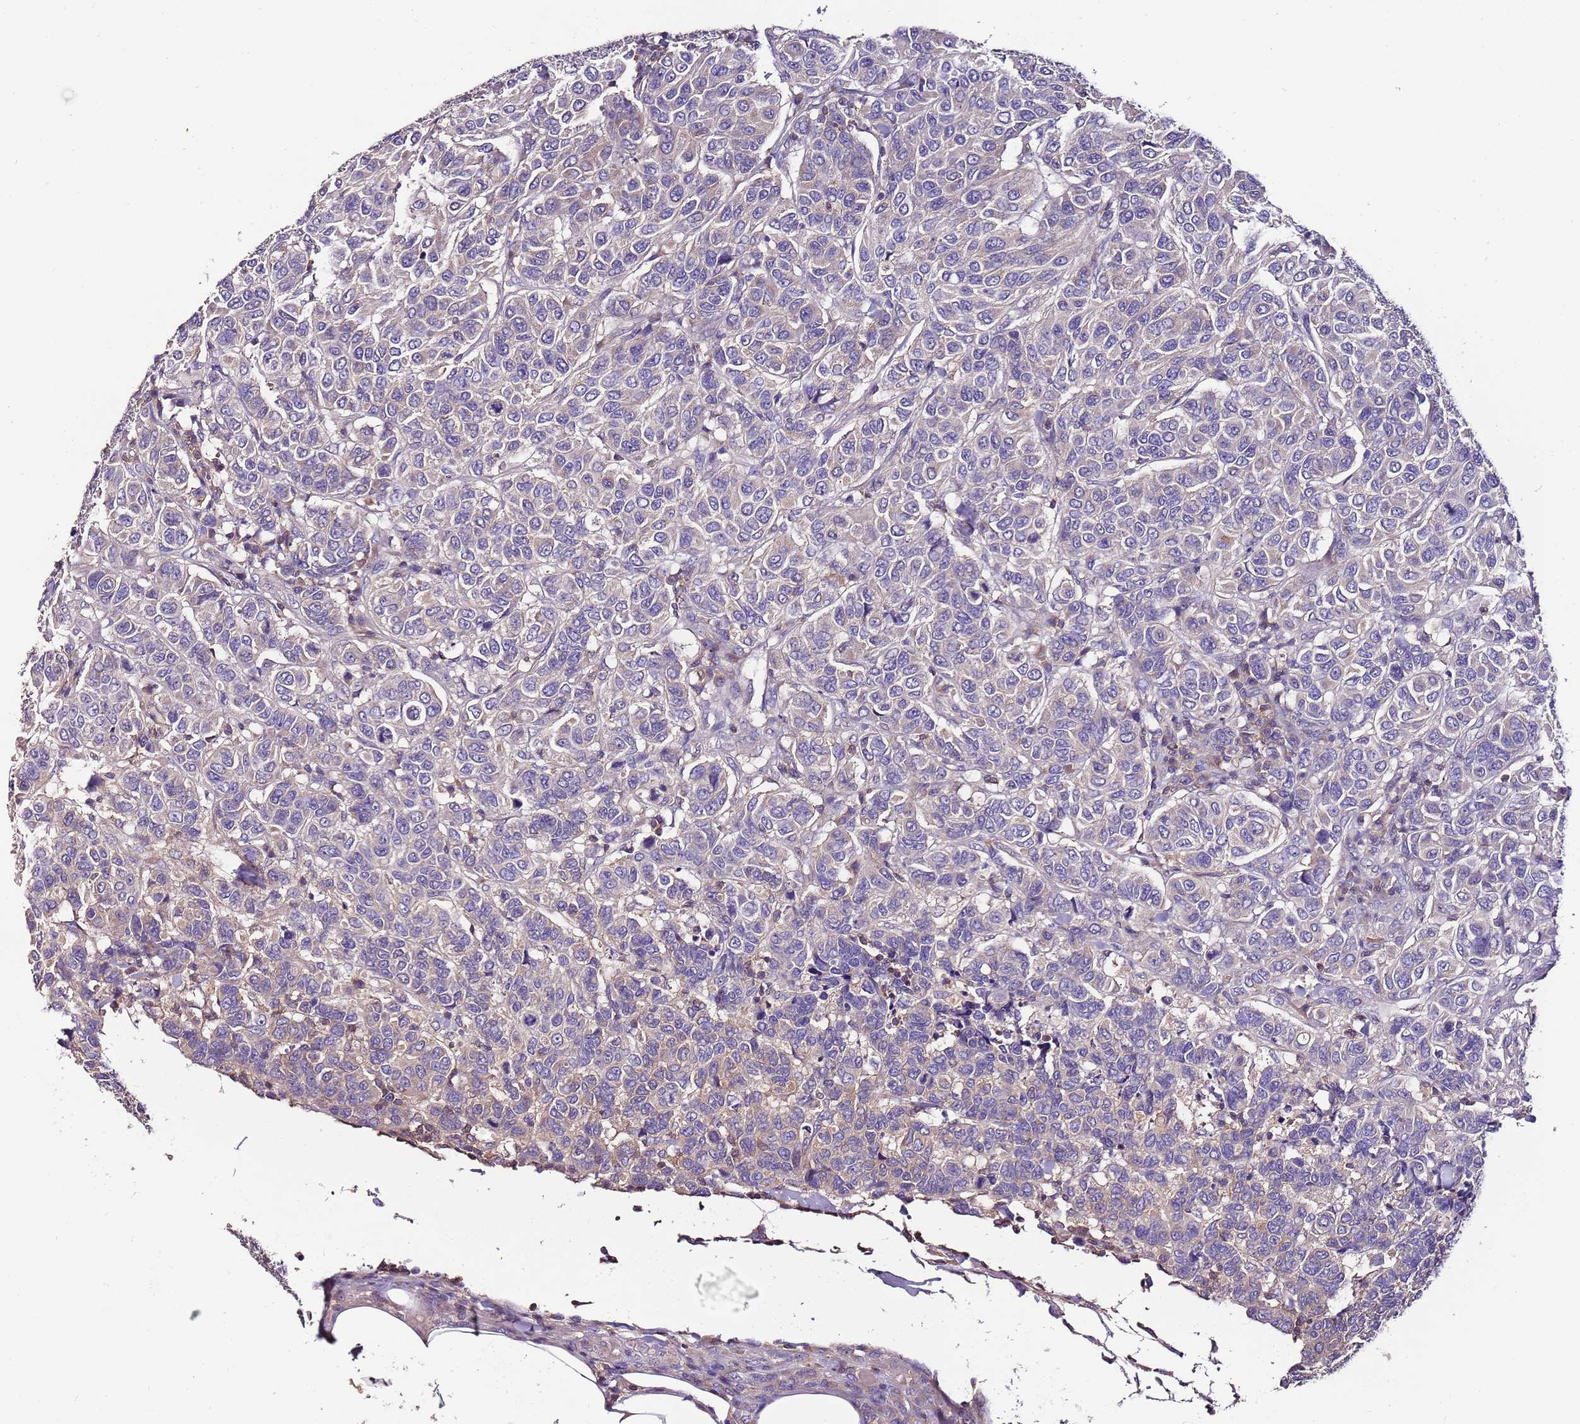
{"staining": {"intensity": "negative", "quantity": "none", "location": "none"}, "tissue": "breast cancer", "cell_type": "Tumor cells", "image_type": "cancer", "snomed": [{"axis": "morphology", "description": "Duct carcinoma"}, {"axis": "topography", "description": "Breast"}], "caption": "This is a histopathology image of immunohistochemistry staining of breast intraductal carcinoma, which shows no expression in tumor cells.", "gene": "IGIP", "patient": {"sex": "female", "age": 55}}